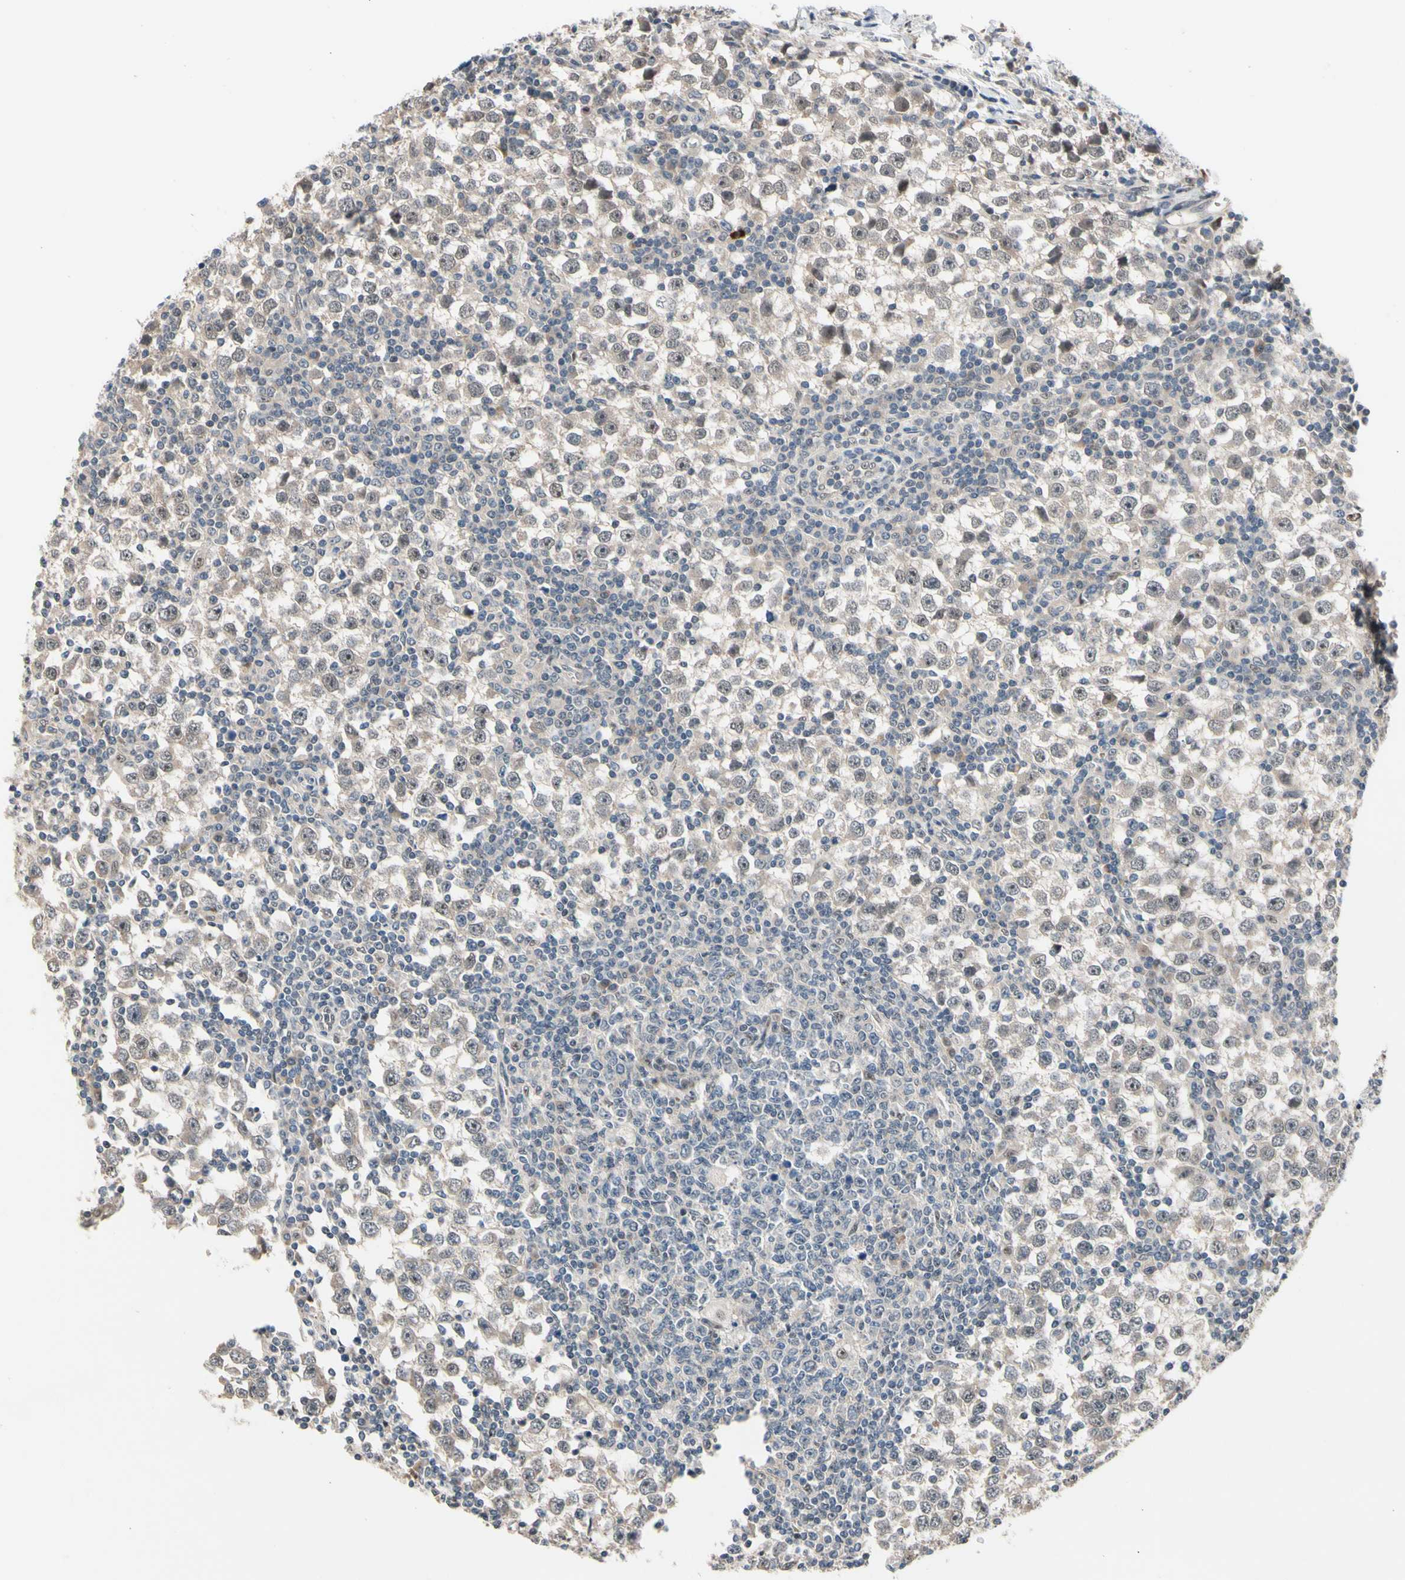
{"staining": {"intensity": "weak", "quantity": ">75%", "location": "cytoplasmic/membranous"}, "tissue": "testis cancer", "cell_type": "Tumor cells", "image_type": "cancer", "snomed": [{"axis": "morphology", "description": "Seminoma, NOS"}, {"axis": "topography", "description": "Testis"}], "caption": "The immunohistochemical stain highlights weak cytoplasmic/membranous expression in tumor cells of testis seminoma tissue.", "gene": "NGEF", "patient": {"sex": "male", "age": 65}}